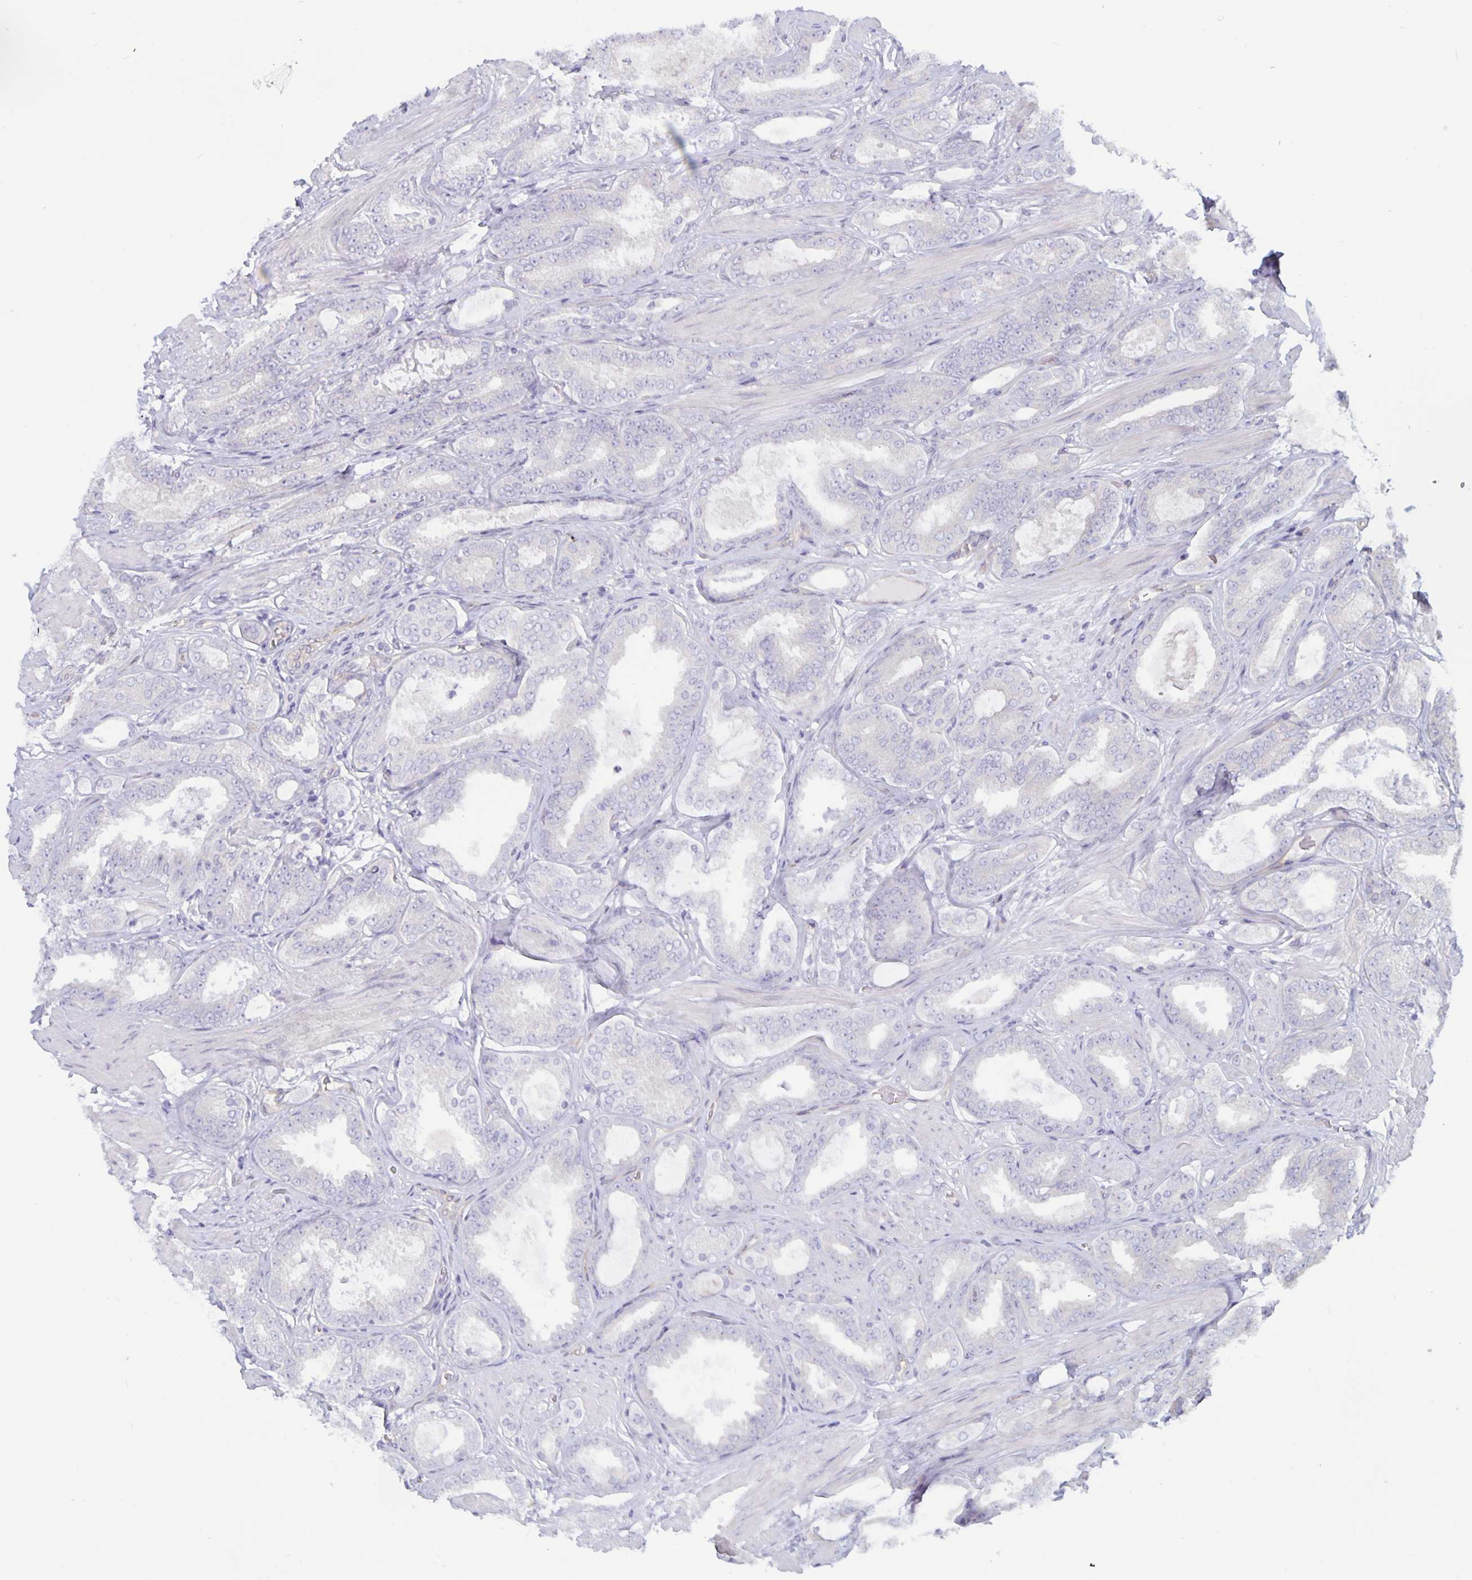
{"staining": {"intensity": "negative", "quantity": "none", "location": "none"}, "tissue": "prostate cancer", "cell_type": "Tumor cells", "image_type": "cancer", "snomed": [{"axis": "morphology", "description": "Adenocarcinoma, High grade"}, {"axis": "topography", "description": "Prostate"}], "caption": "This is a photomicrograph of IHC staining of adenocarcinoma (high-grade) (prostate), which shows no staining in tumor cells.", "gene": "PLCB3", "patient": {"sex": "male", "age": 63}}